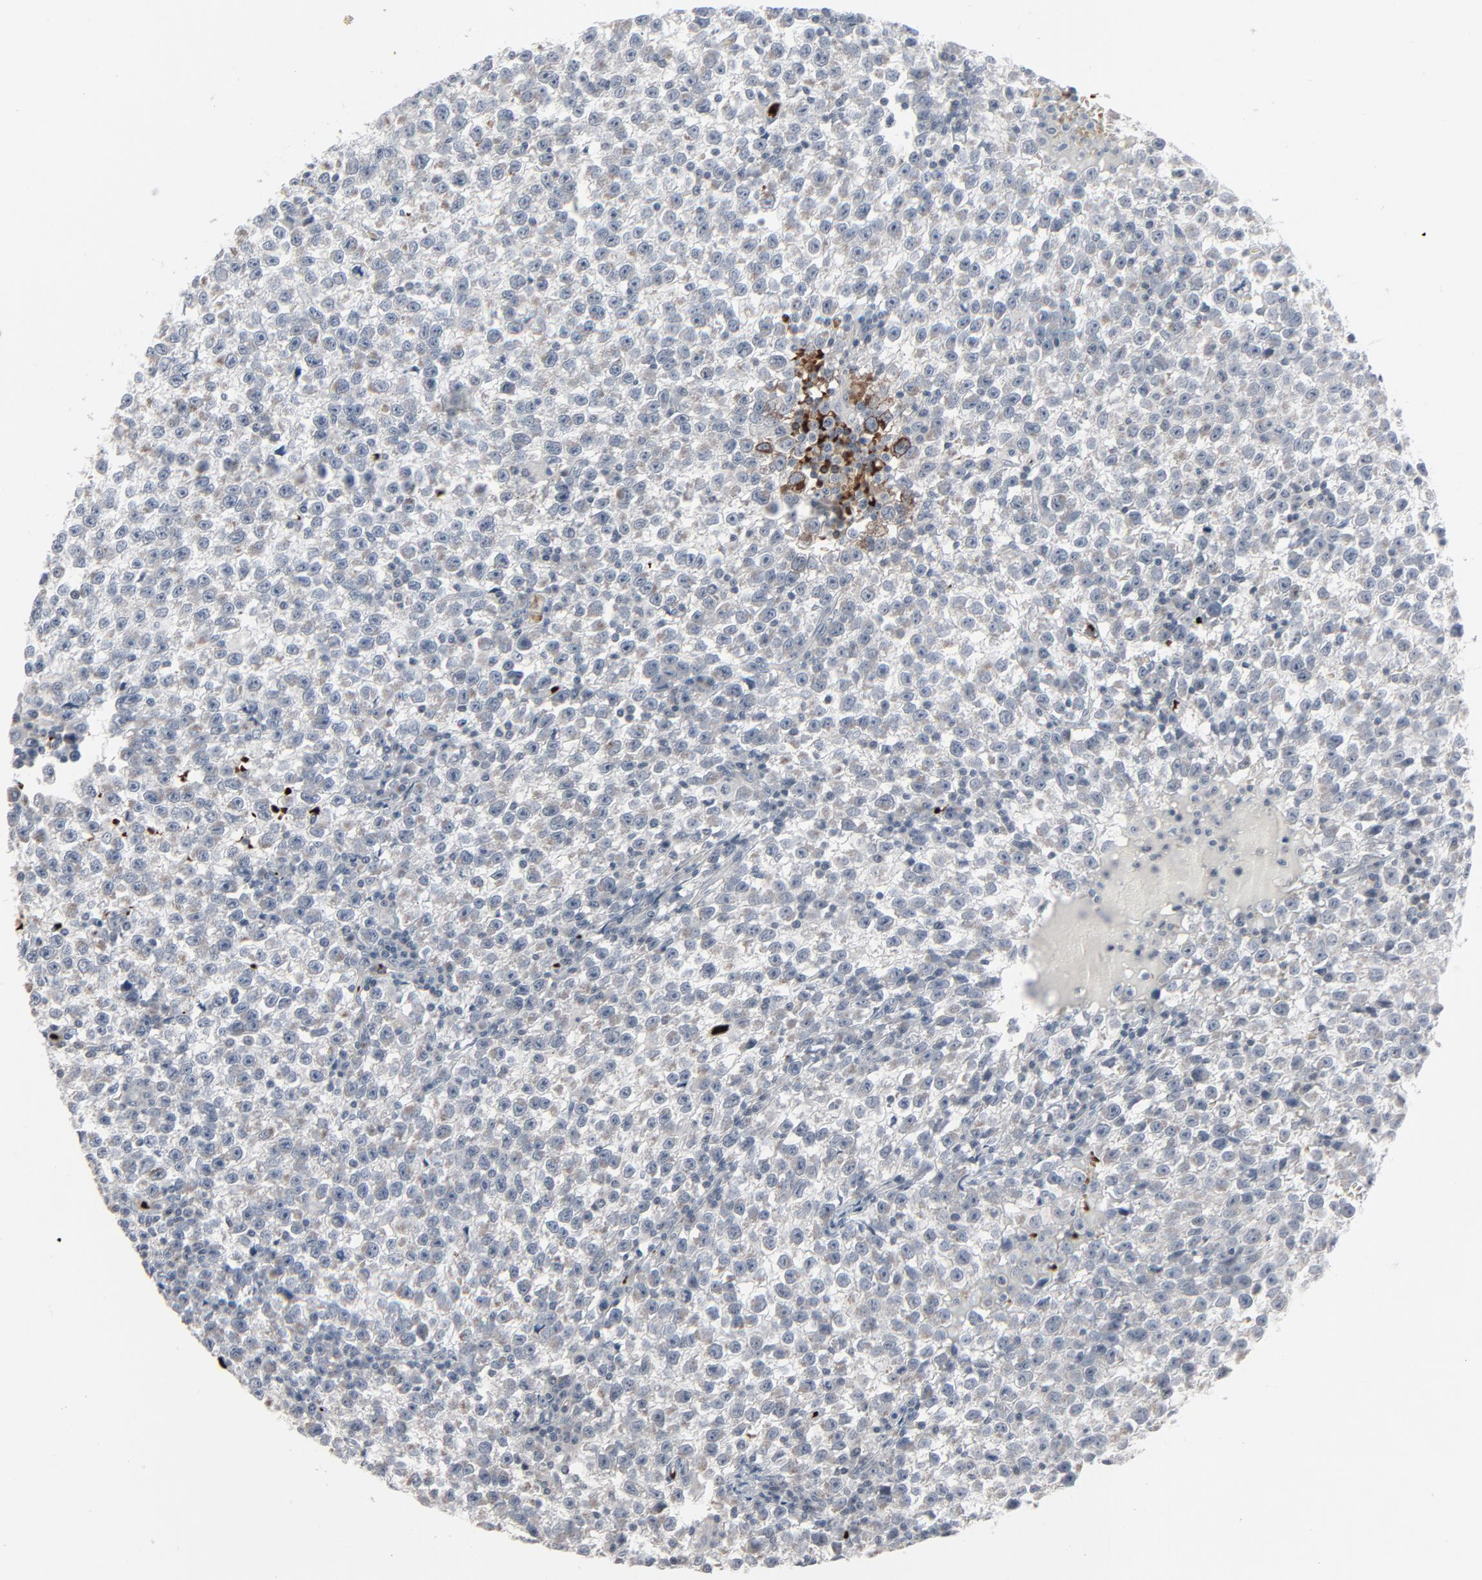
{"staining": {"intensity": "weak", "quantity": "<25%", "location": "cytoplasmic/membranous"}, "tissue": "testis cancer", "cell_type": "Tumor cells", "image_type": "cancer", "snomed": [{"axis": "morphology", "description": "Seminoma, NOS"}, {"axis": "topography", "description": "Testis"}], "caption": "Protein analysis of testis cancer shows no significant staining in tumor cells. (Brightfield microscopy of DAB (3,3'-diaminobenzidine) immunohistochemistry at high magnification).", "gene": "SAGE1", "patient": {"sex": "male", "age": 35}}